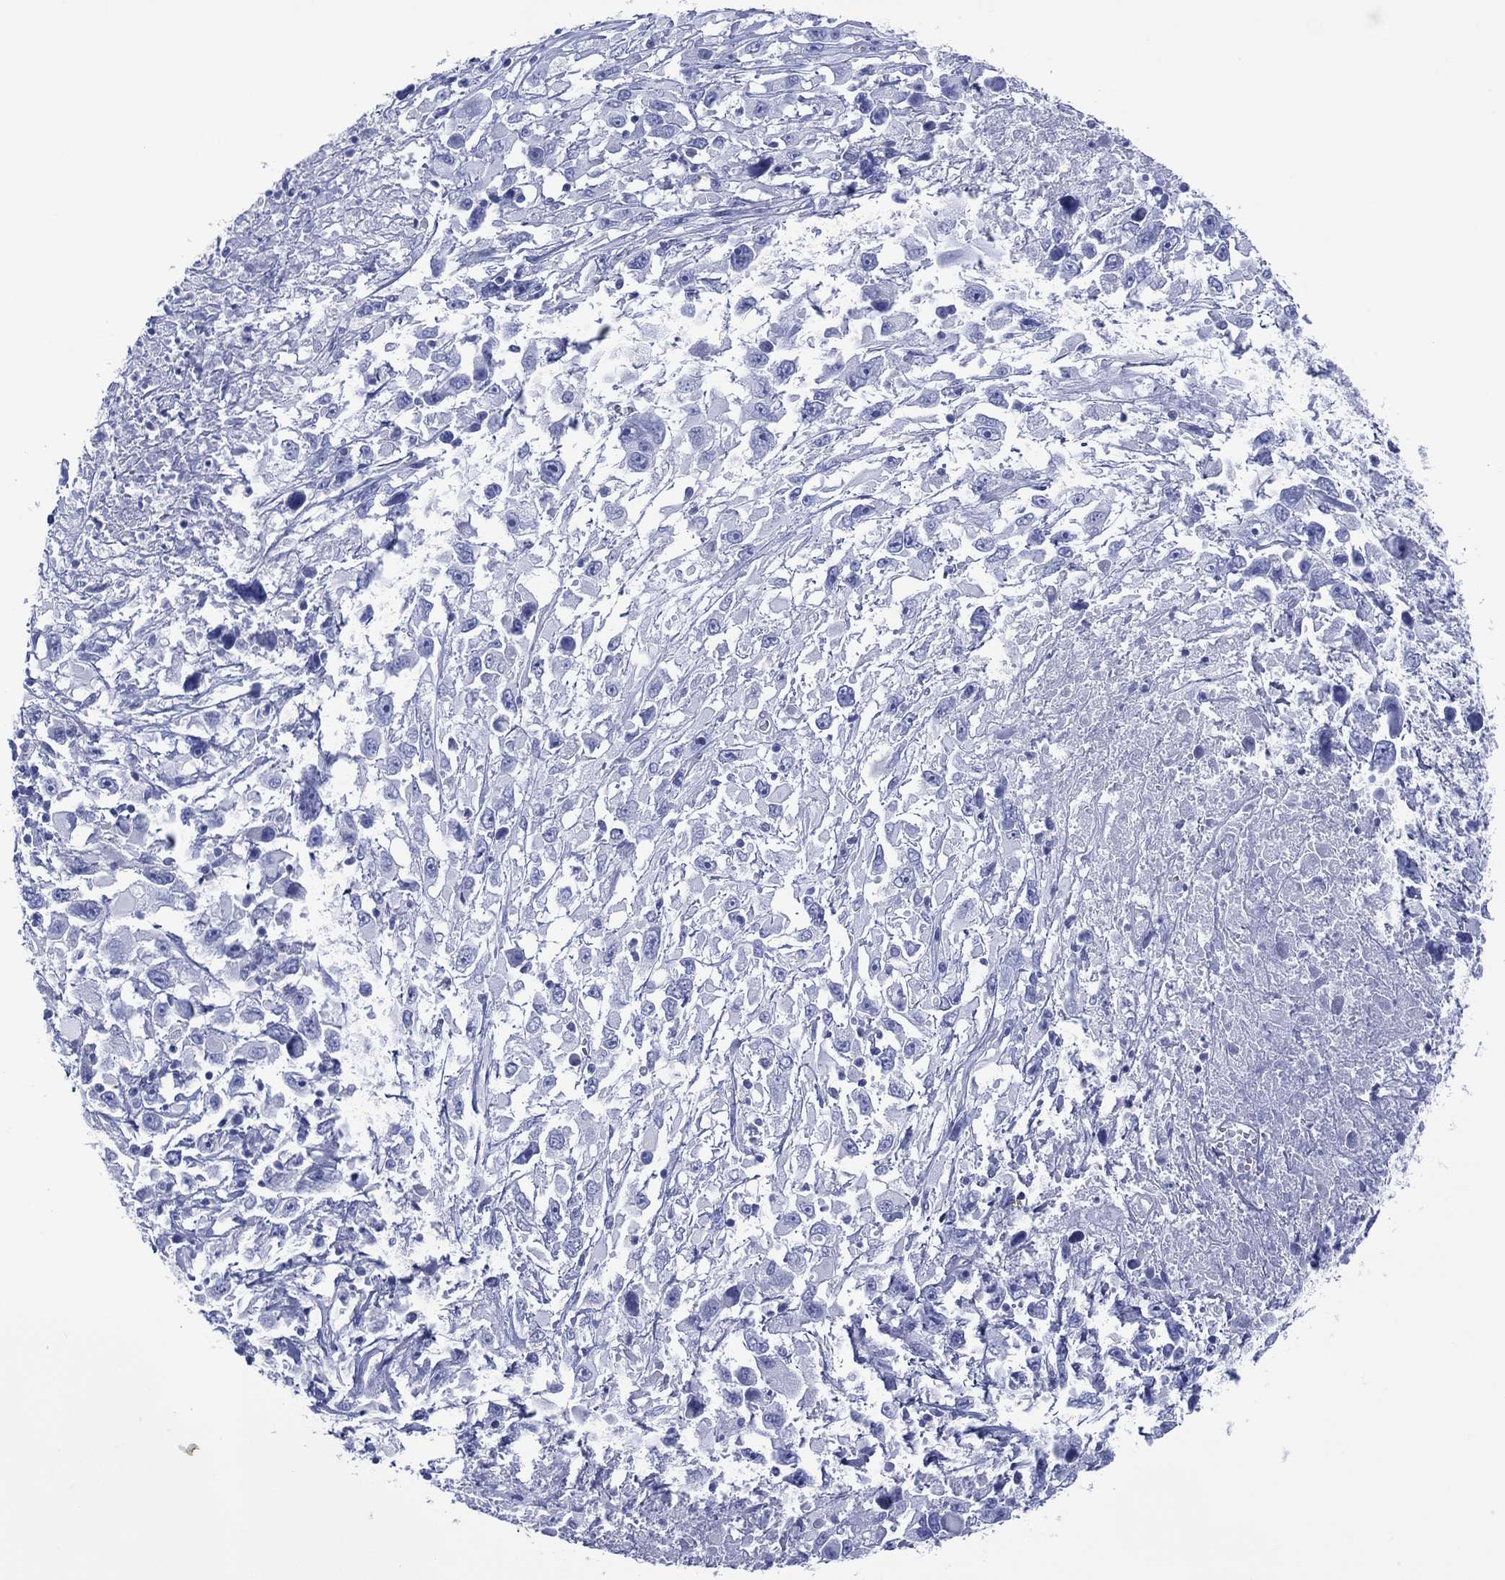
{"staining": {"intensity": "negative", "quantity": "none", "location": "none"}, "tissue": "melanoma", "cell_type": "Tumor cells", "image_type": "cancer", "snomed": [{"axis": "morphology", "description": "Malignant melanoma, Metastatic site"}, {"axis": "topography", "description": "Soft tissue"}], "caption": "High magnification brightfield microscopy of melanoma stained with DAB (3,3'-diaminobenzidine) (brown) and counterstained with hematoxylin (blue): tumor cells show no significant expression.", "gene": "DSG1", "patient": {"sex": "male", "age": 50}}